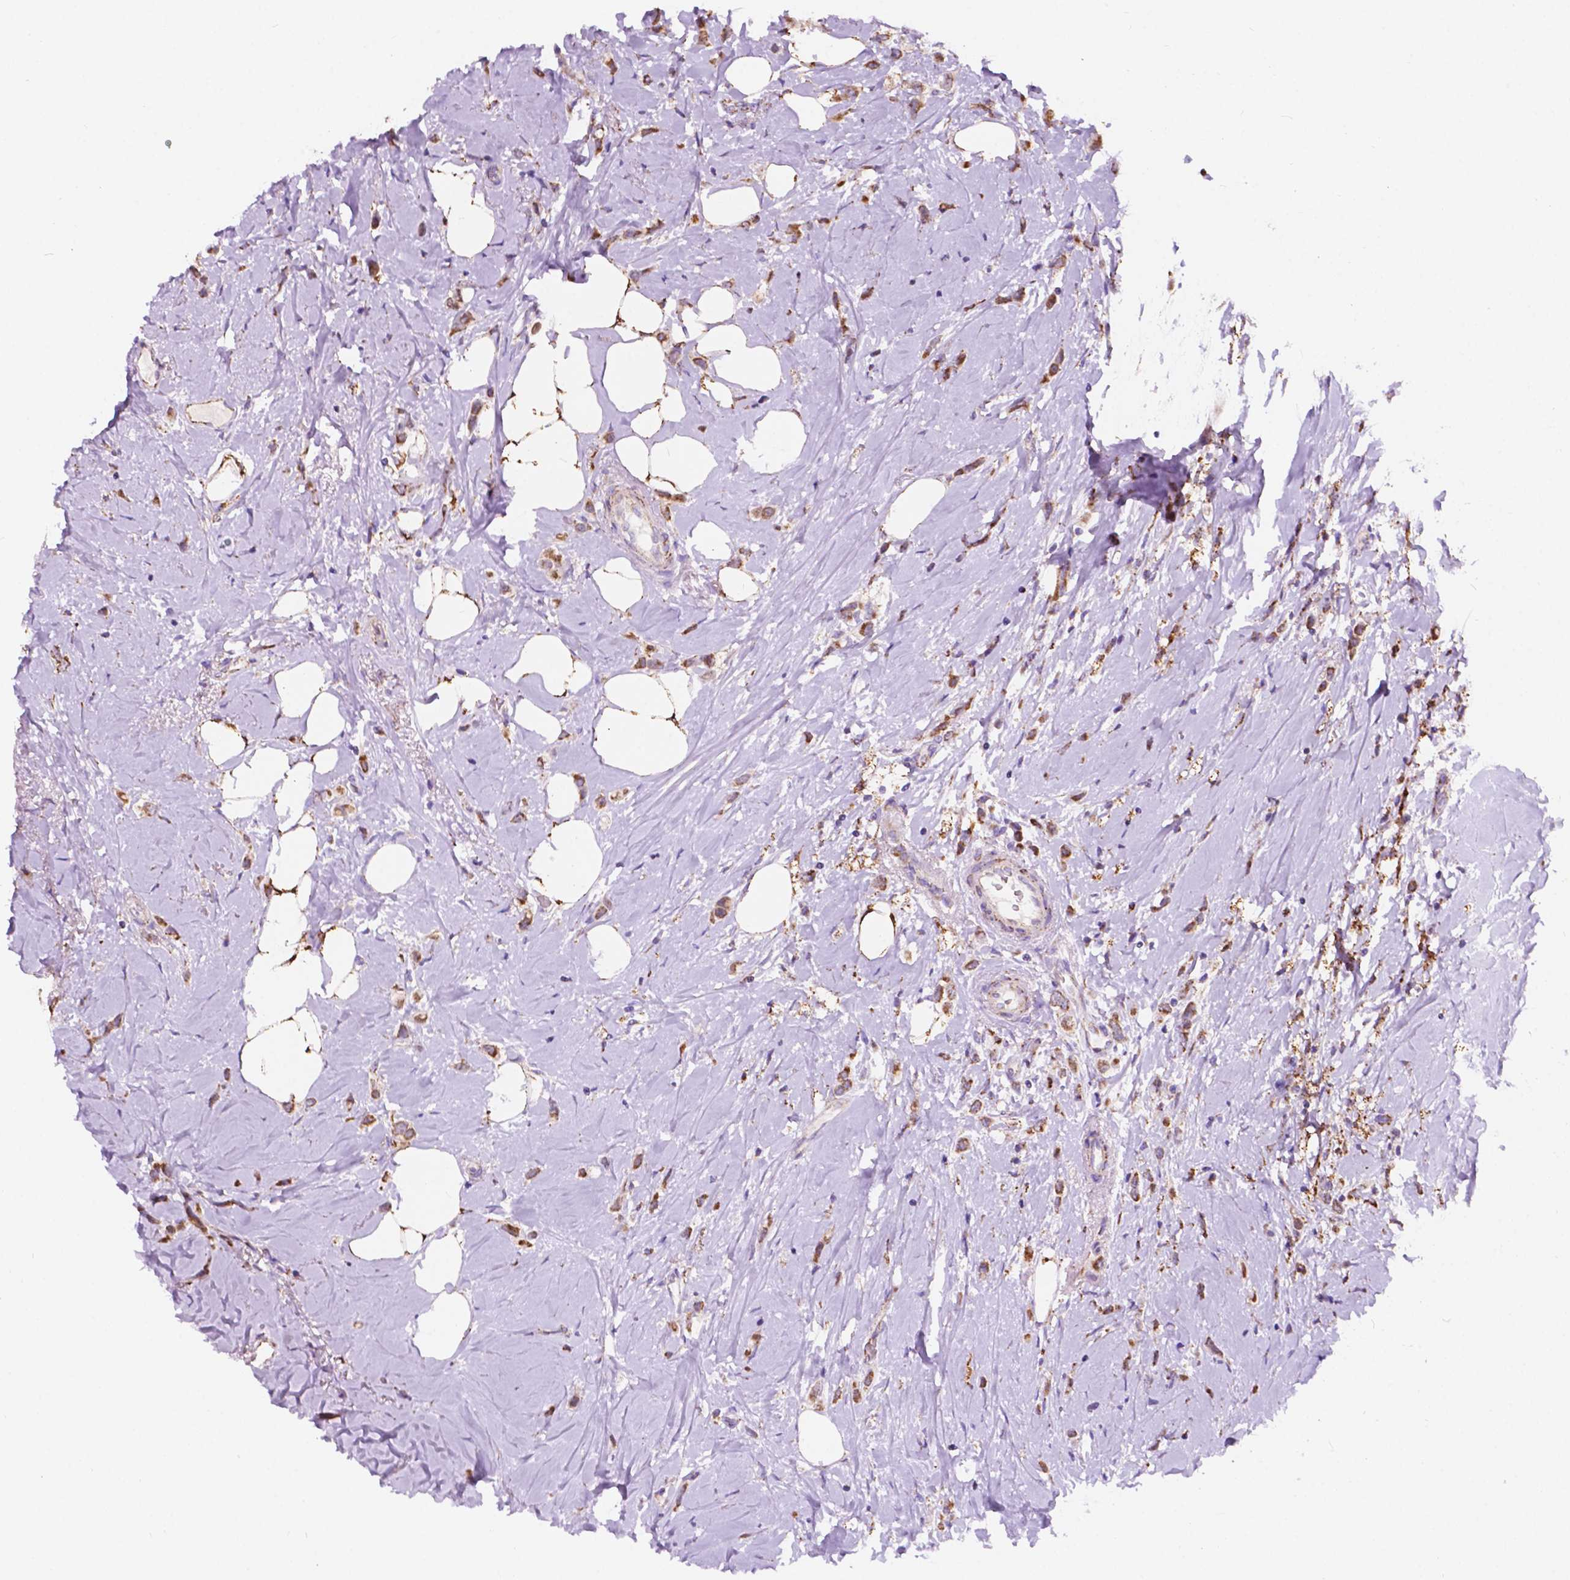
{"staining": {"intensity": "moderate", "quantity": ">75%", "location": "cytoplasmic/membranous"}, "tissue": "breast cancer", "cell_type": "Tumor cells", "image_type": "cancer", "snomed": [{"axis": "morphology", "description": "Lobular carcinoma"}, {"axis": "topography", "description": "Breast"}], "caption": "Immunohistochemical staining of breast cancer (lobular carcinoma) demonstrates medium levels of moderate cytoplasmic/membranous staining in approximately >75% of tumor cells.", "gene": "TRPV5", "patient": {"sex": "female", "age": 66}}